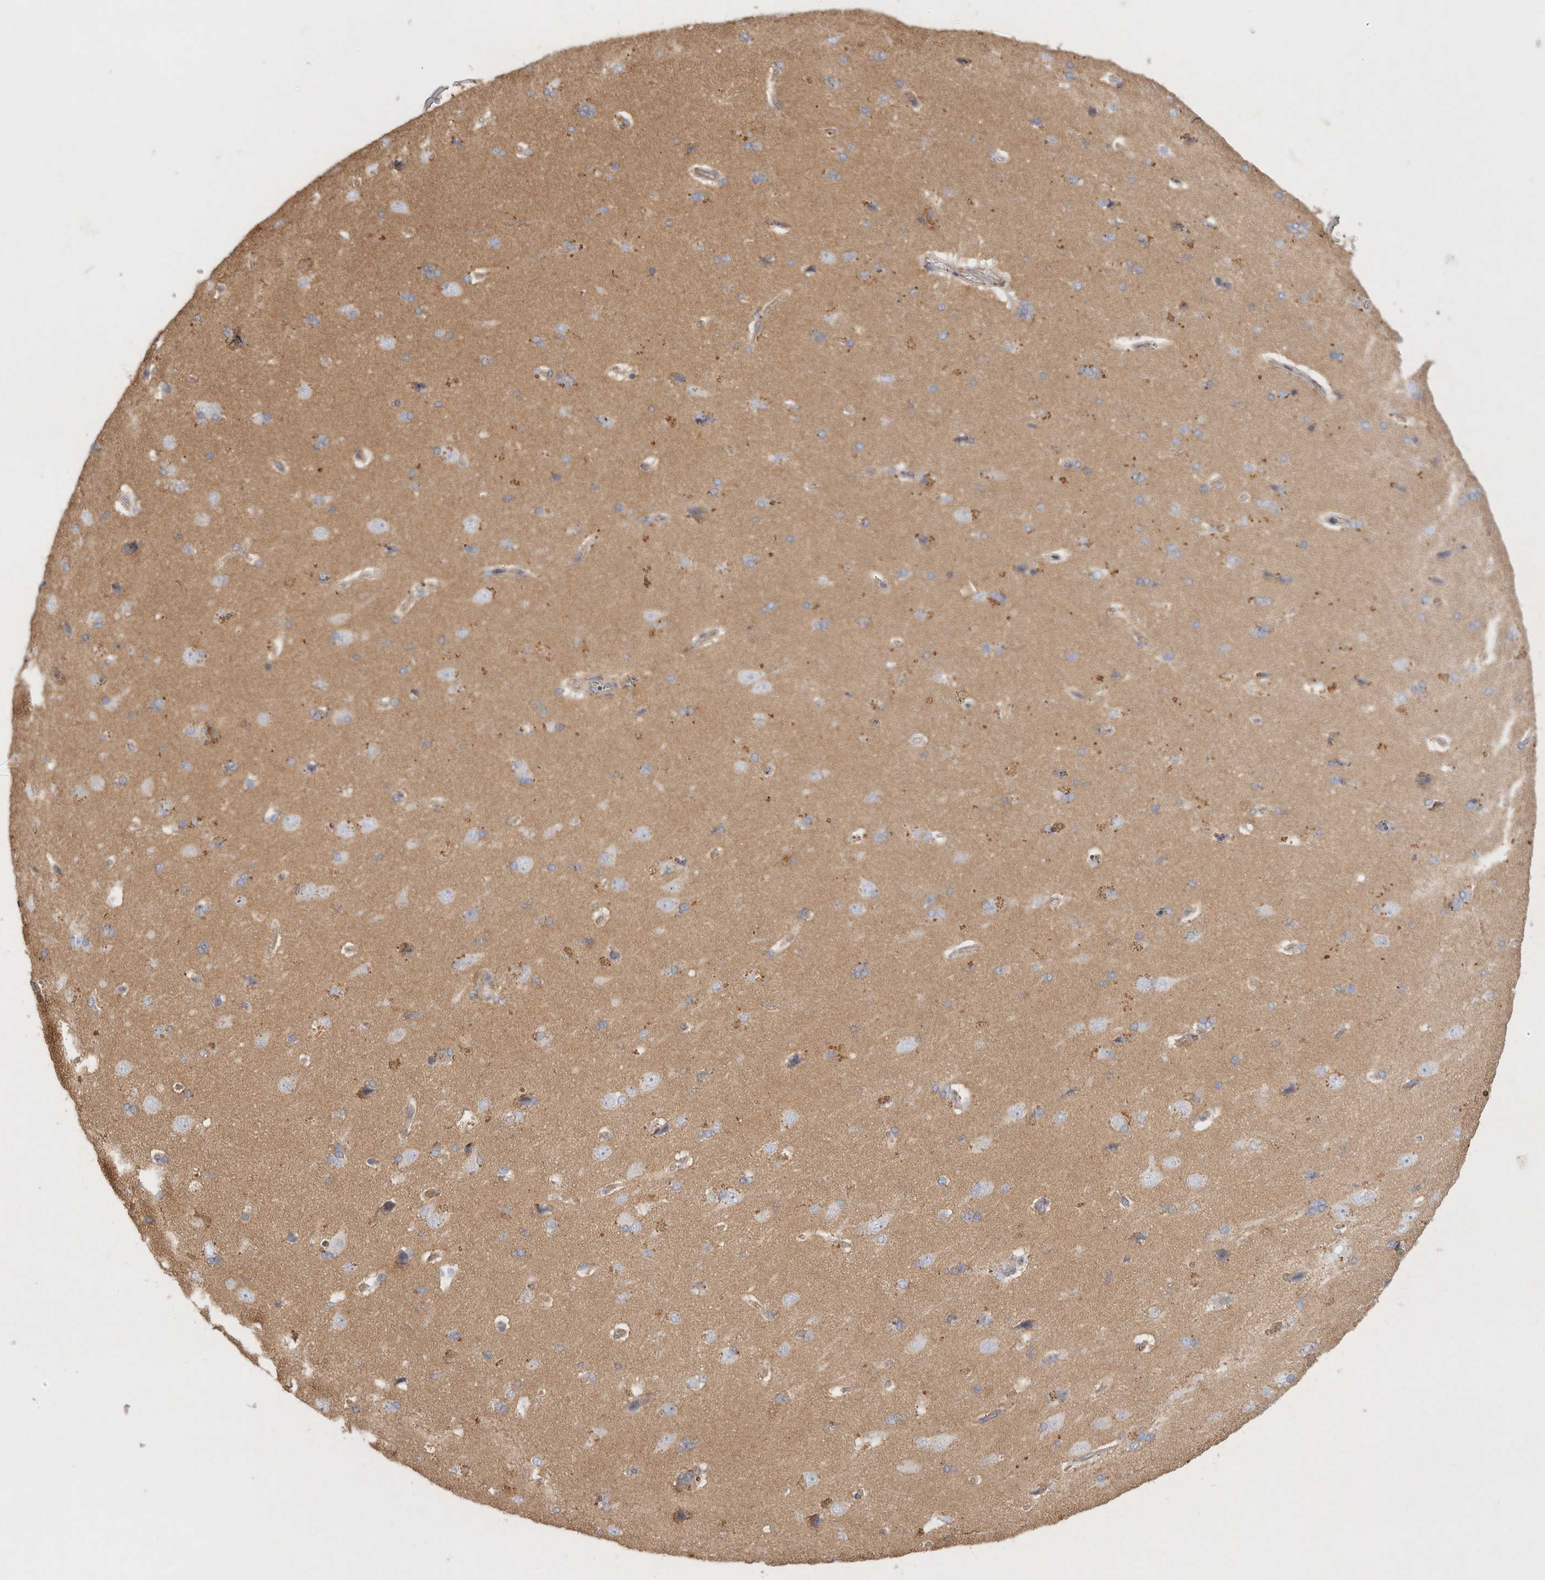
{"staining": {"intensity": "weak", "quantity": "25%-75%", "location": "cytoplasmic/membranous"}, "tissue": "cerebral cortex", "cell_type": "Endothelial cells", "image_type": "normal", "snomed": [{"axis": "morphology", "description": "Normal tissue, NOS"}, {"axis": "topography", "description": "Cerebral cortex"}], "caption": "Weak cytoplasmic/membranous positivity for a protein is seen in approximately 25%-75% of endothelial cells of unremarkable cerebral cortex using immunohistochemistry (IHC).", "gene": "CHMP6", "patient": {"sex": "male", "age": 62}}